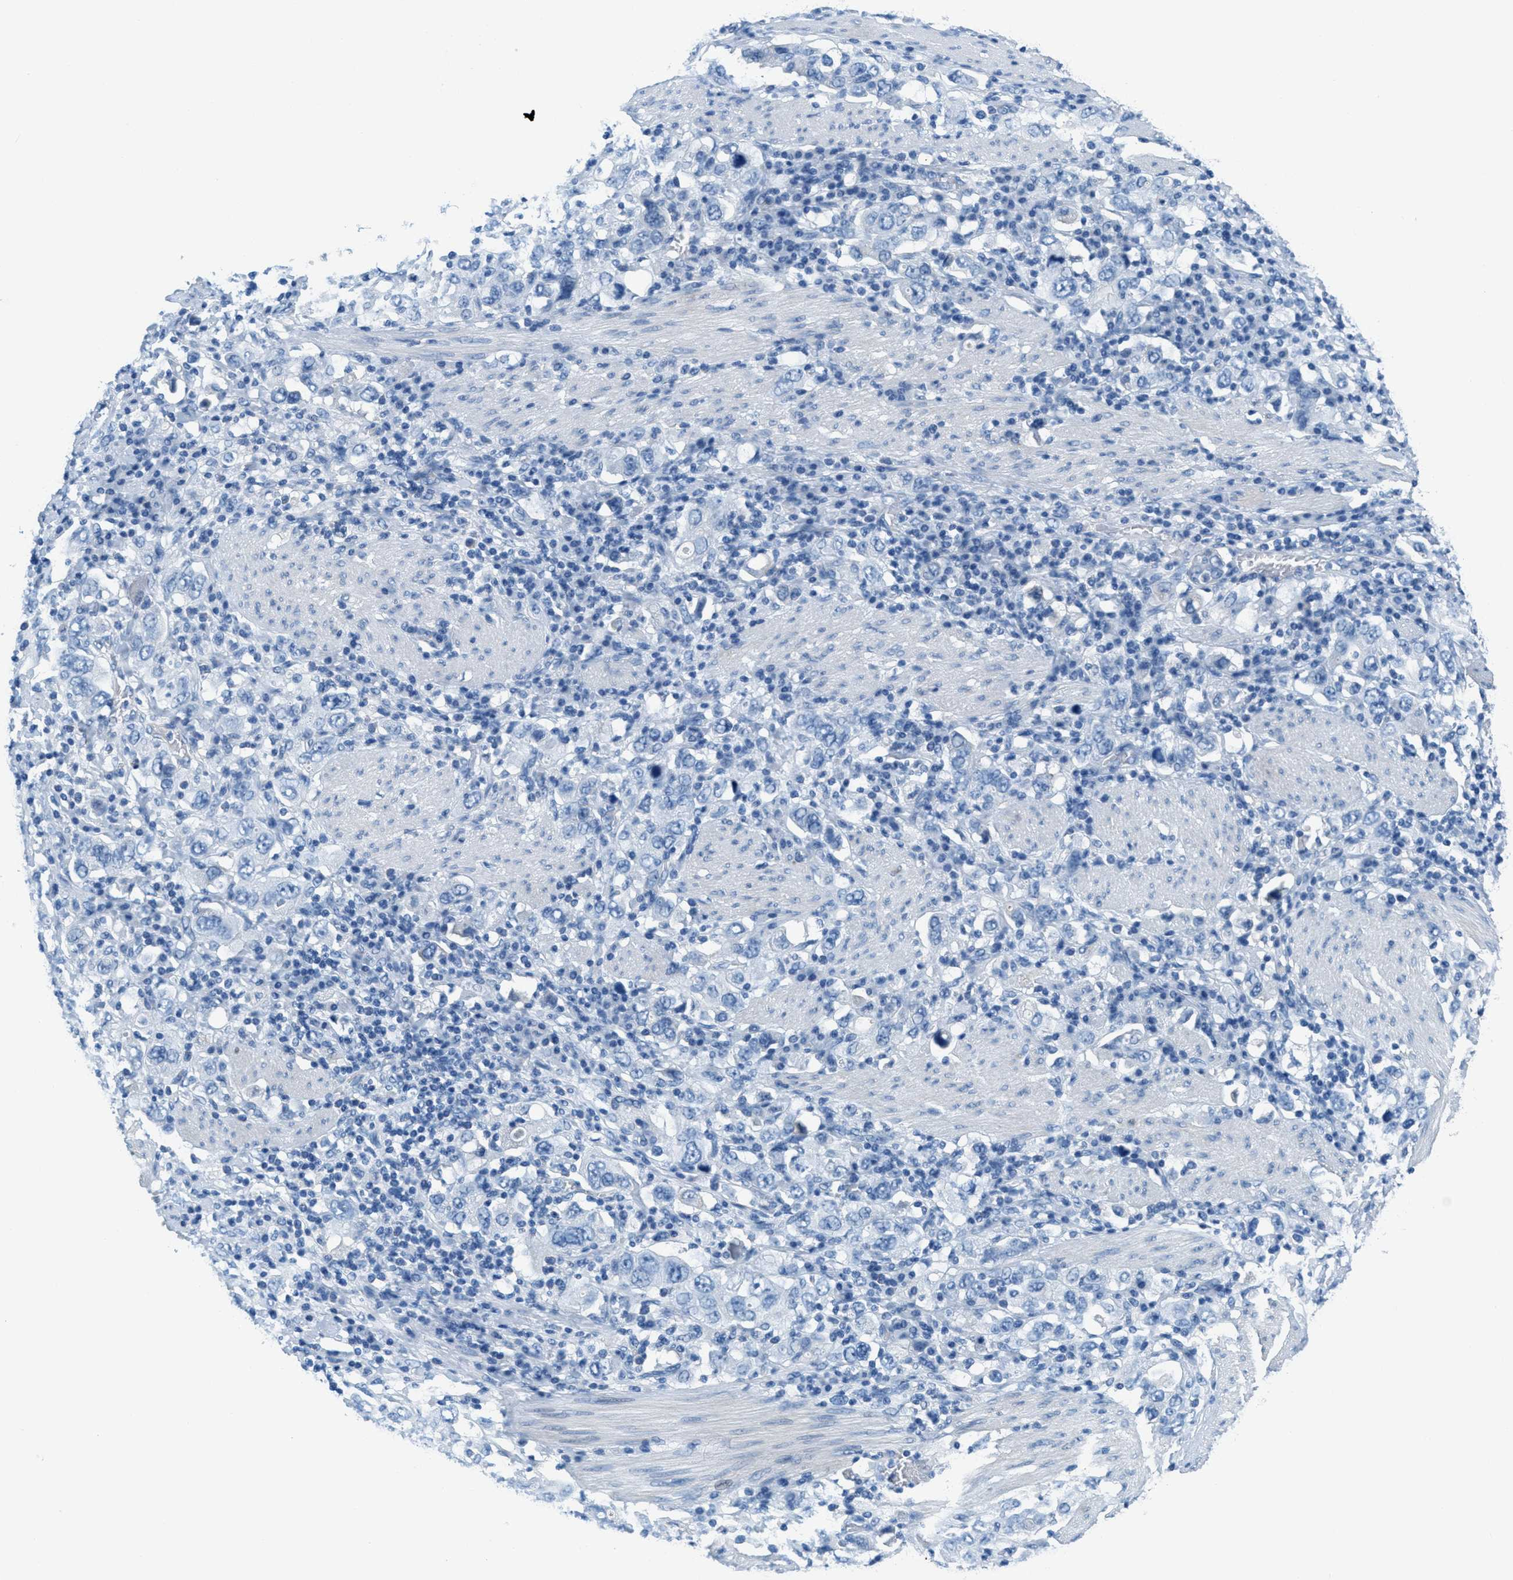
{"staining": {"intensity": "negative", "quantity": "none", "location": "none"}, "tissue": "stomach cancer", "cell_type": "Tumor cells", "image_type": "cancer", "snomed": [{"axis": "morphology", "description": "Adenocarcinoma, NOS"}, {"axis": "topography", "description": "Stomach, upper"}], "caption": "Immunohistochemistry of stomach adenocarcinoma displays no positivity in tumor cells. The staining was performed using DAB to visualize the protein expression in brown, while the nuclei were stained in blue with hematoxylin (Magnification: 20x).", "gene": "MGARP", "patient": {"sex": "male", "age": 62}}